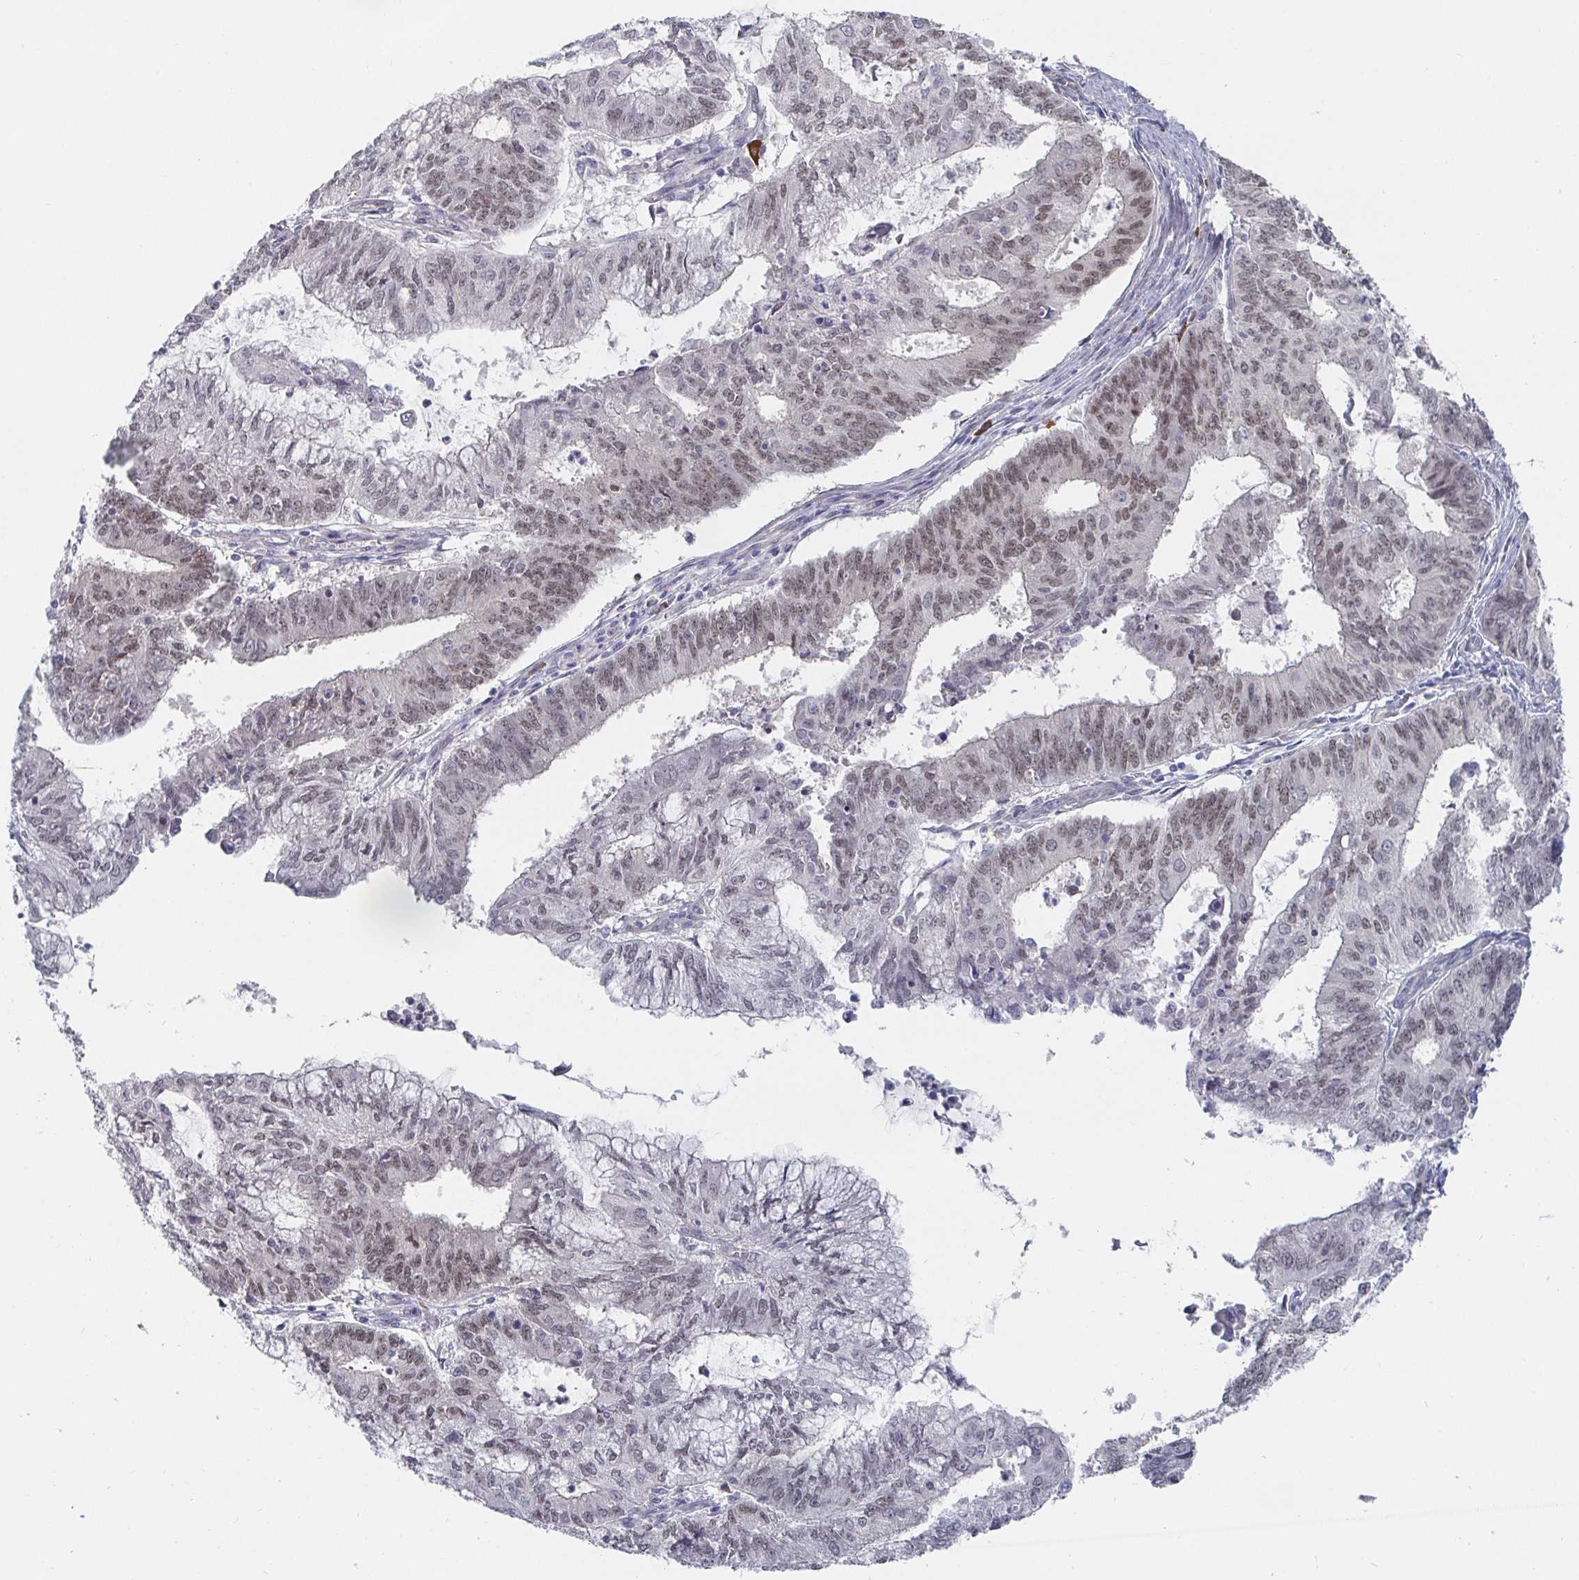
{"staining": {"intensity": "weak", "quantity": ">75%", "location": "nuclear"}, "tissue": "endometrial cancer", "cell_type": "Tumor cells", "image_type": "cancer", "snomed": [{"axis": "morphology", "description": "Adenocarcinoma, NOS"}, {"axis": "topography", "description": "Endometrium"}], "caption": "Tumor cells reveal weak nuclear staining in approximately >75% of cells in adenocarcinoma (endometrial). The staining was performed using DAB, with brown indicating positive protein expression. Nuclei are stained blue with hematoxylin.", "gene": "MEIS1", "patient": {"sex": "female", "age": 61}}